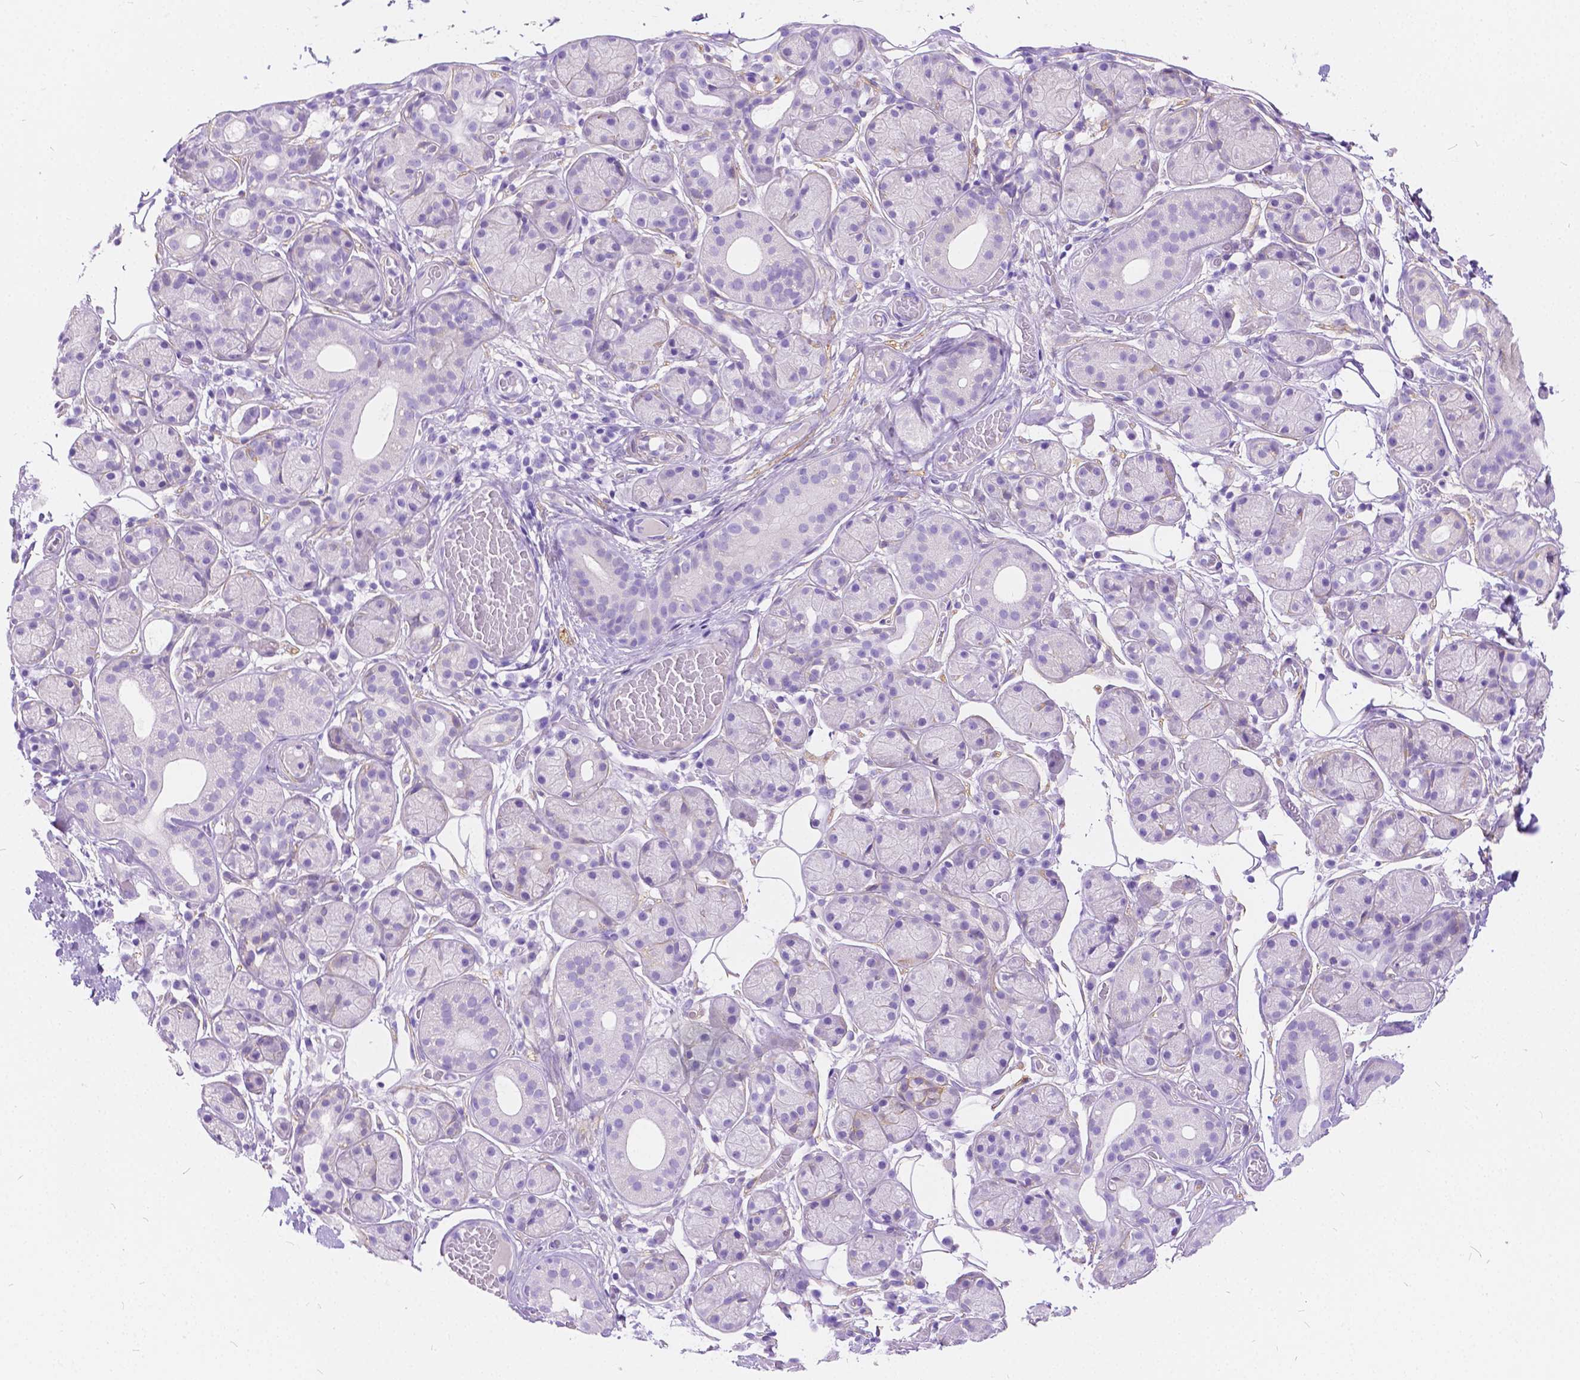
{"staining": {"intensity": "negative", "quantity": "none", "location": "none"}, "tissue": "salivary gland", "cell_type": "Glandular cells", "image_type": "normal", "snomed": [{"axis": "morphology", "description": "Normal tissue, NOS"}, {"axis": "topography", "description": "Salivary gland"}, {"axis": "topography", "description": "Peripheral nerve tissue"}], "caption": "High power microscopy histopathology image of an IHC histopathology image of unremarkable salivary gland, revealing no significant positivity in glandular cells. (Brightfield microscopy of DAB (3,3'-diaminobenzidine) IHC at high magnification).", "gene": "CHRM1", "patient": {"sex": "male", "age": 71}}